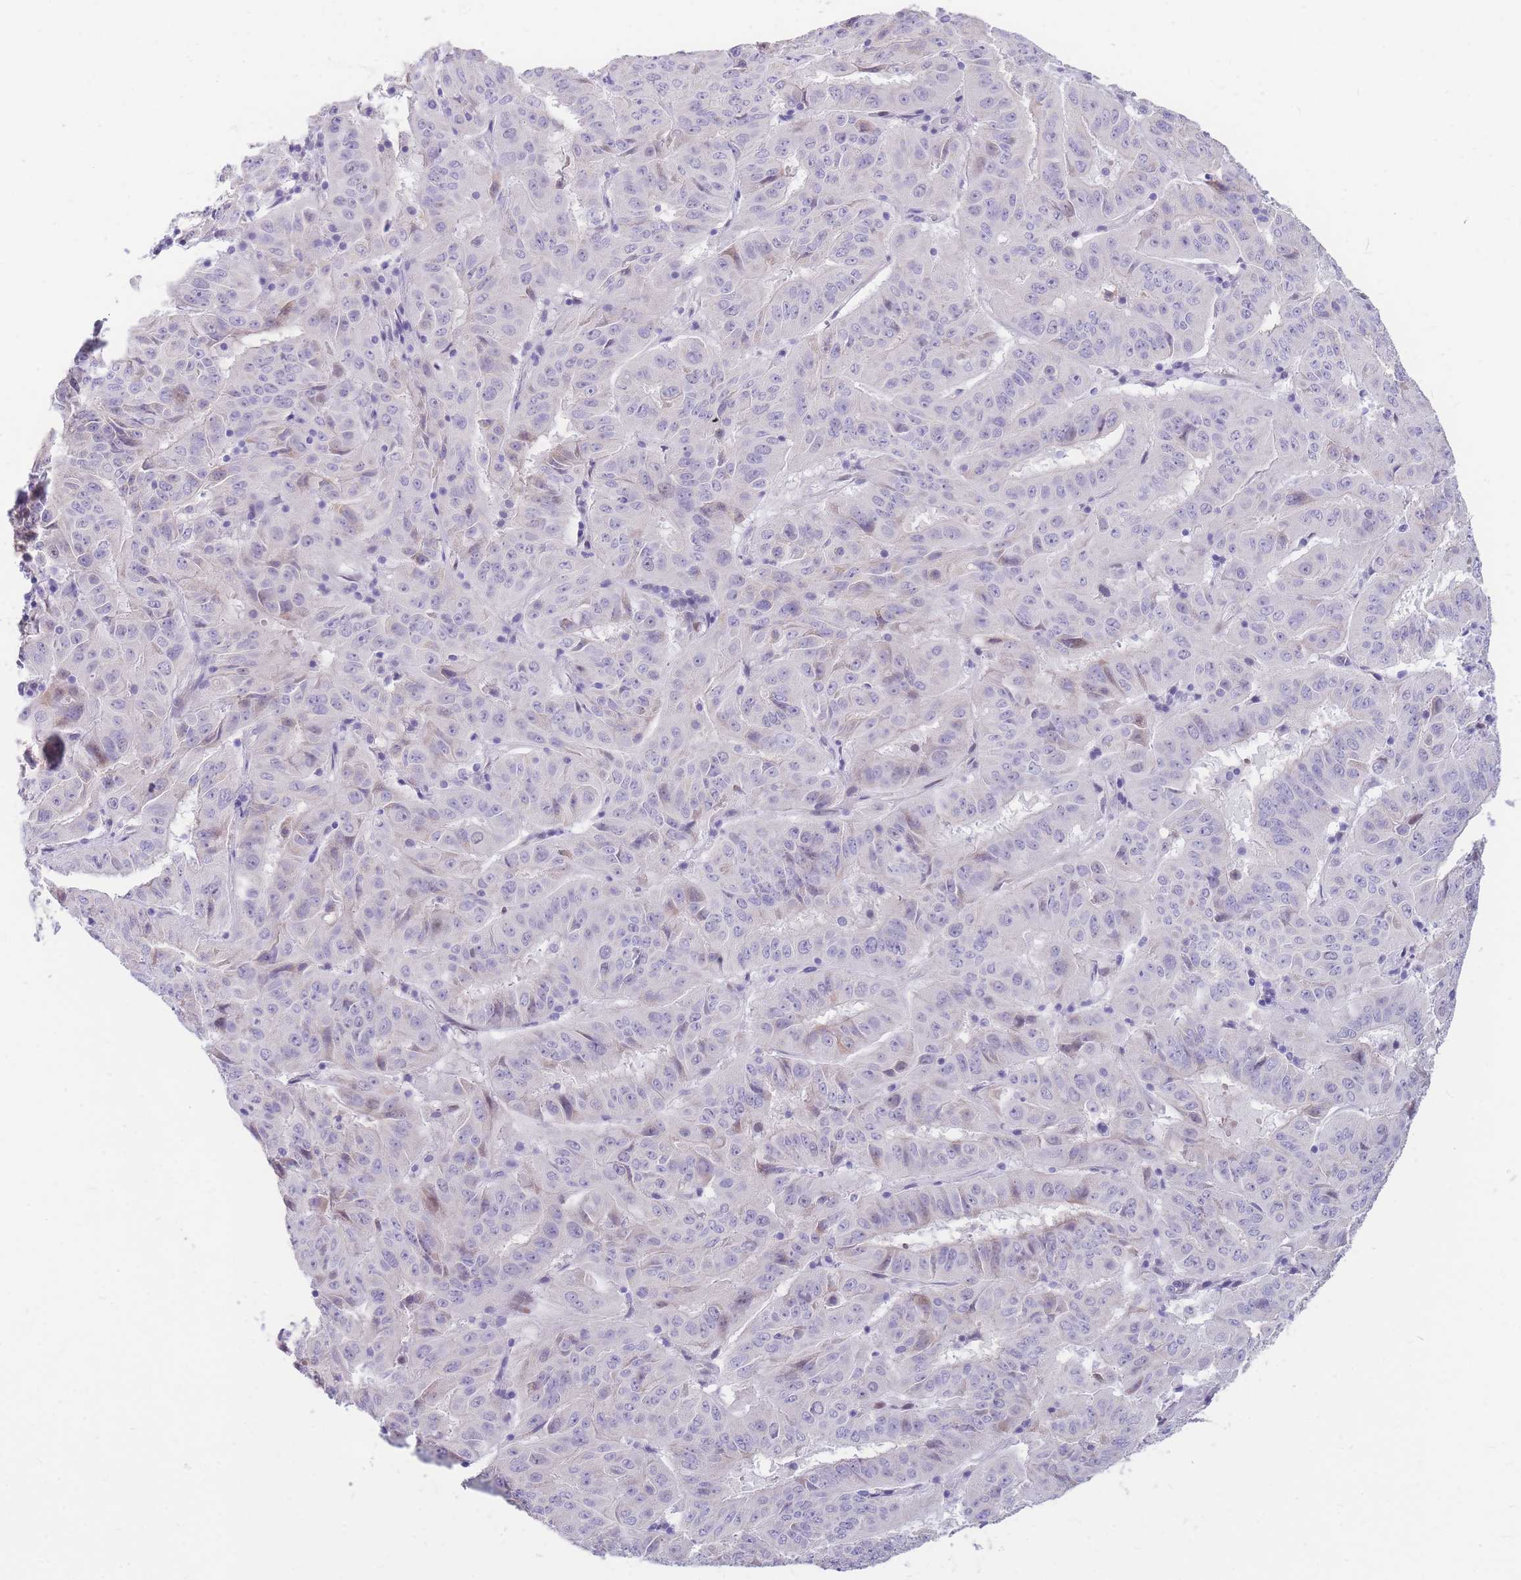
{"staining": {"intensity": "negative", "quantity": "none", "location": "none"}, "tissue": "pancreatic cancer", "cell_type": "Tumor cells", "image_type": "cancer", "snomed": [{"axis": "morphology", "description": "Adenocarcinoma, NOS"}, {"axis": "topography", "description": "Pancreas"}], "caption": "An image of adenocarcinoma (pancreatic) stained for a protein exhibits no brown staining in tumor cells.", "gene": "SHCBP1", "patient": {"sex": "male", "age": 63}}